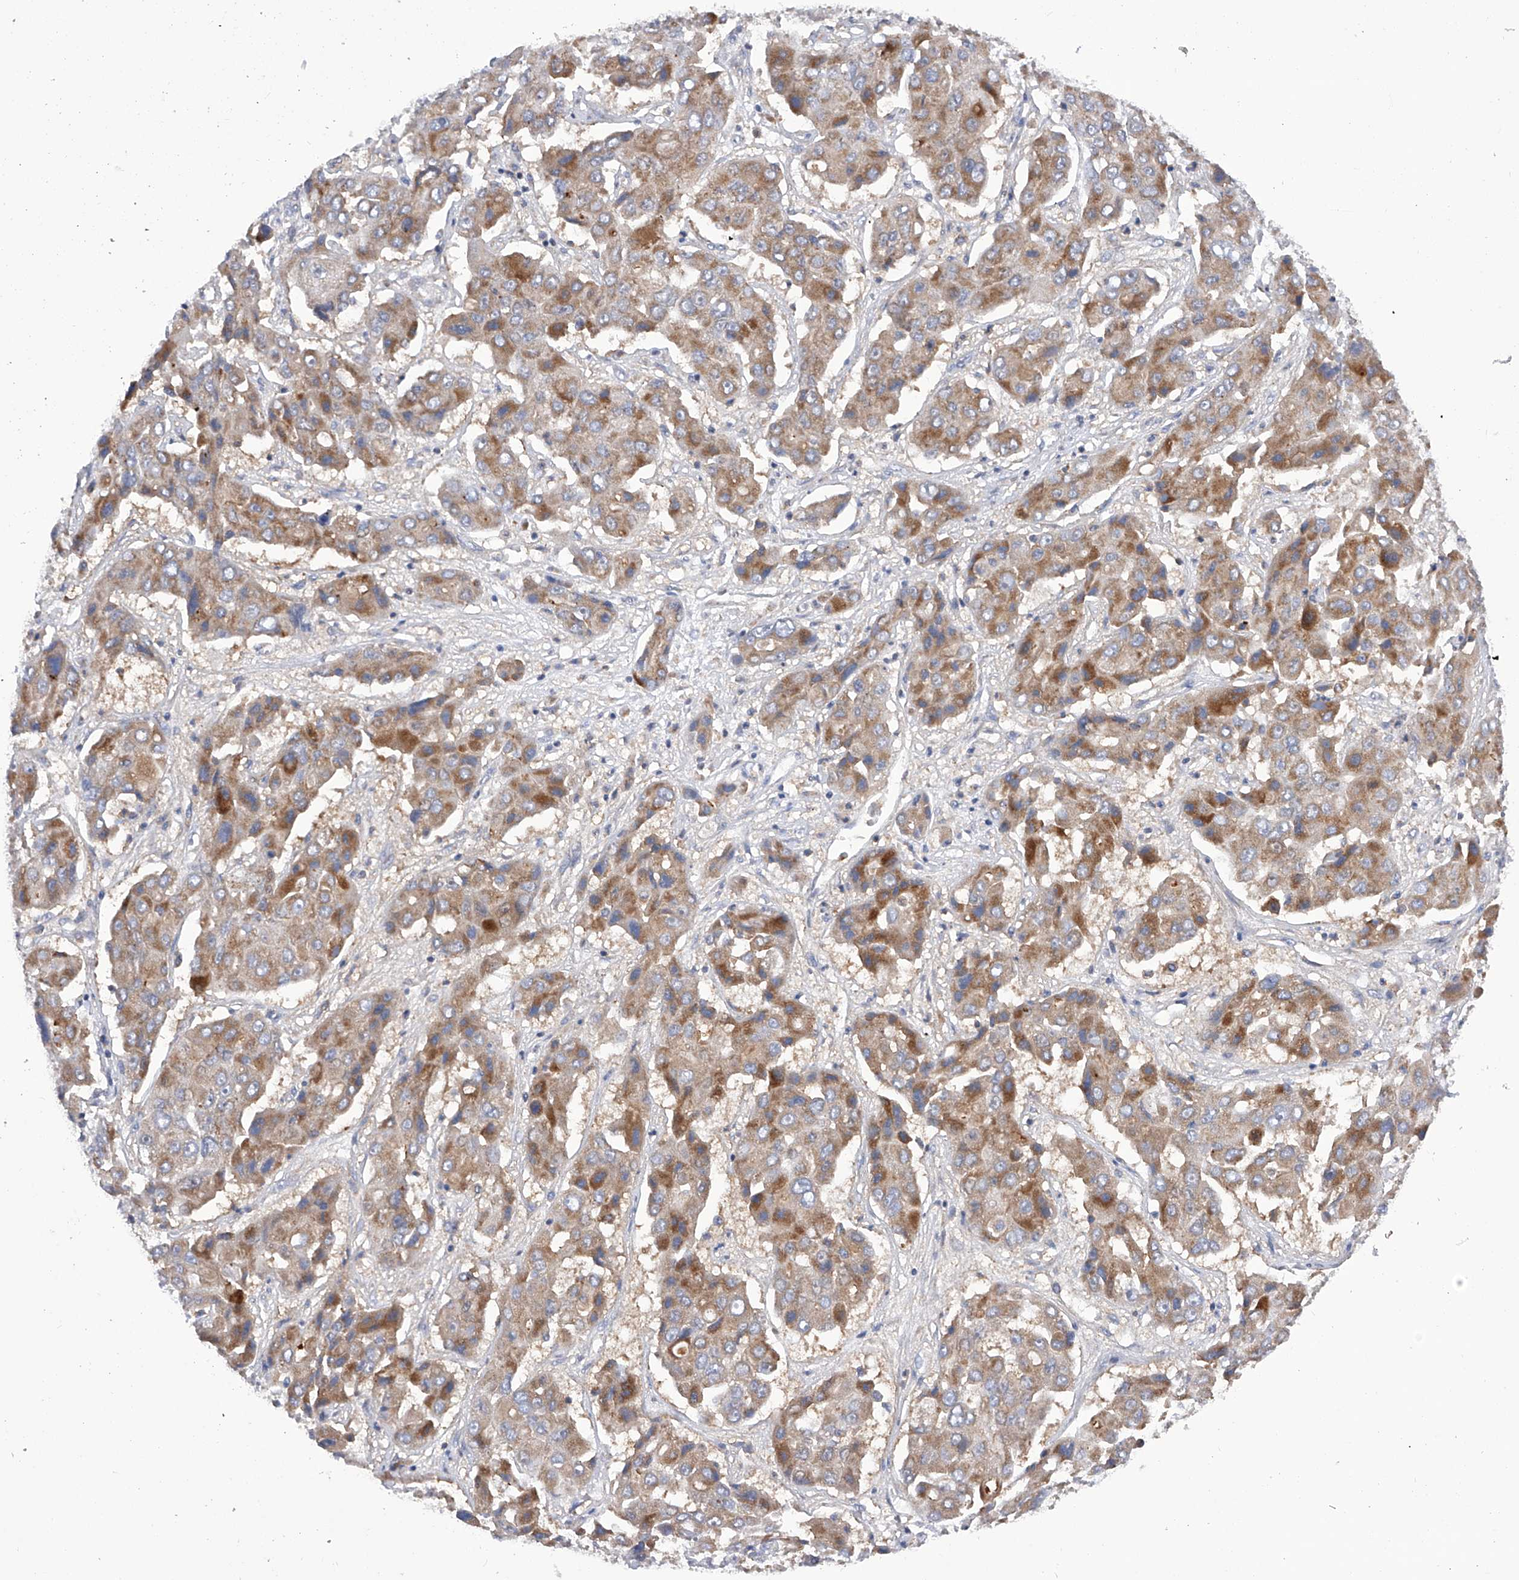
{"staining": {"intensity": "moderate", "quantity": "25%-75%", "location": "cytoplasmic/membranous"}, "tissue": "liver cancer", "cell_type": "Tumor cells", "image_type": "cancer", "snomed": [{"axis": "morphology", "description": "Cholangiocarcinoma"}, {"axis": "topography", "description": "Liver"}], "caption": "High-power microscopy captured an immunohistochemistry histopathology image of liver cancer (cholangiocarcinoma), revealing moderate cytoplasmic/membranous staining in approximately 25%-75% of tumor cells.", "gene": "MLYCD", "patient": {"sex": "male", "age": 67}}